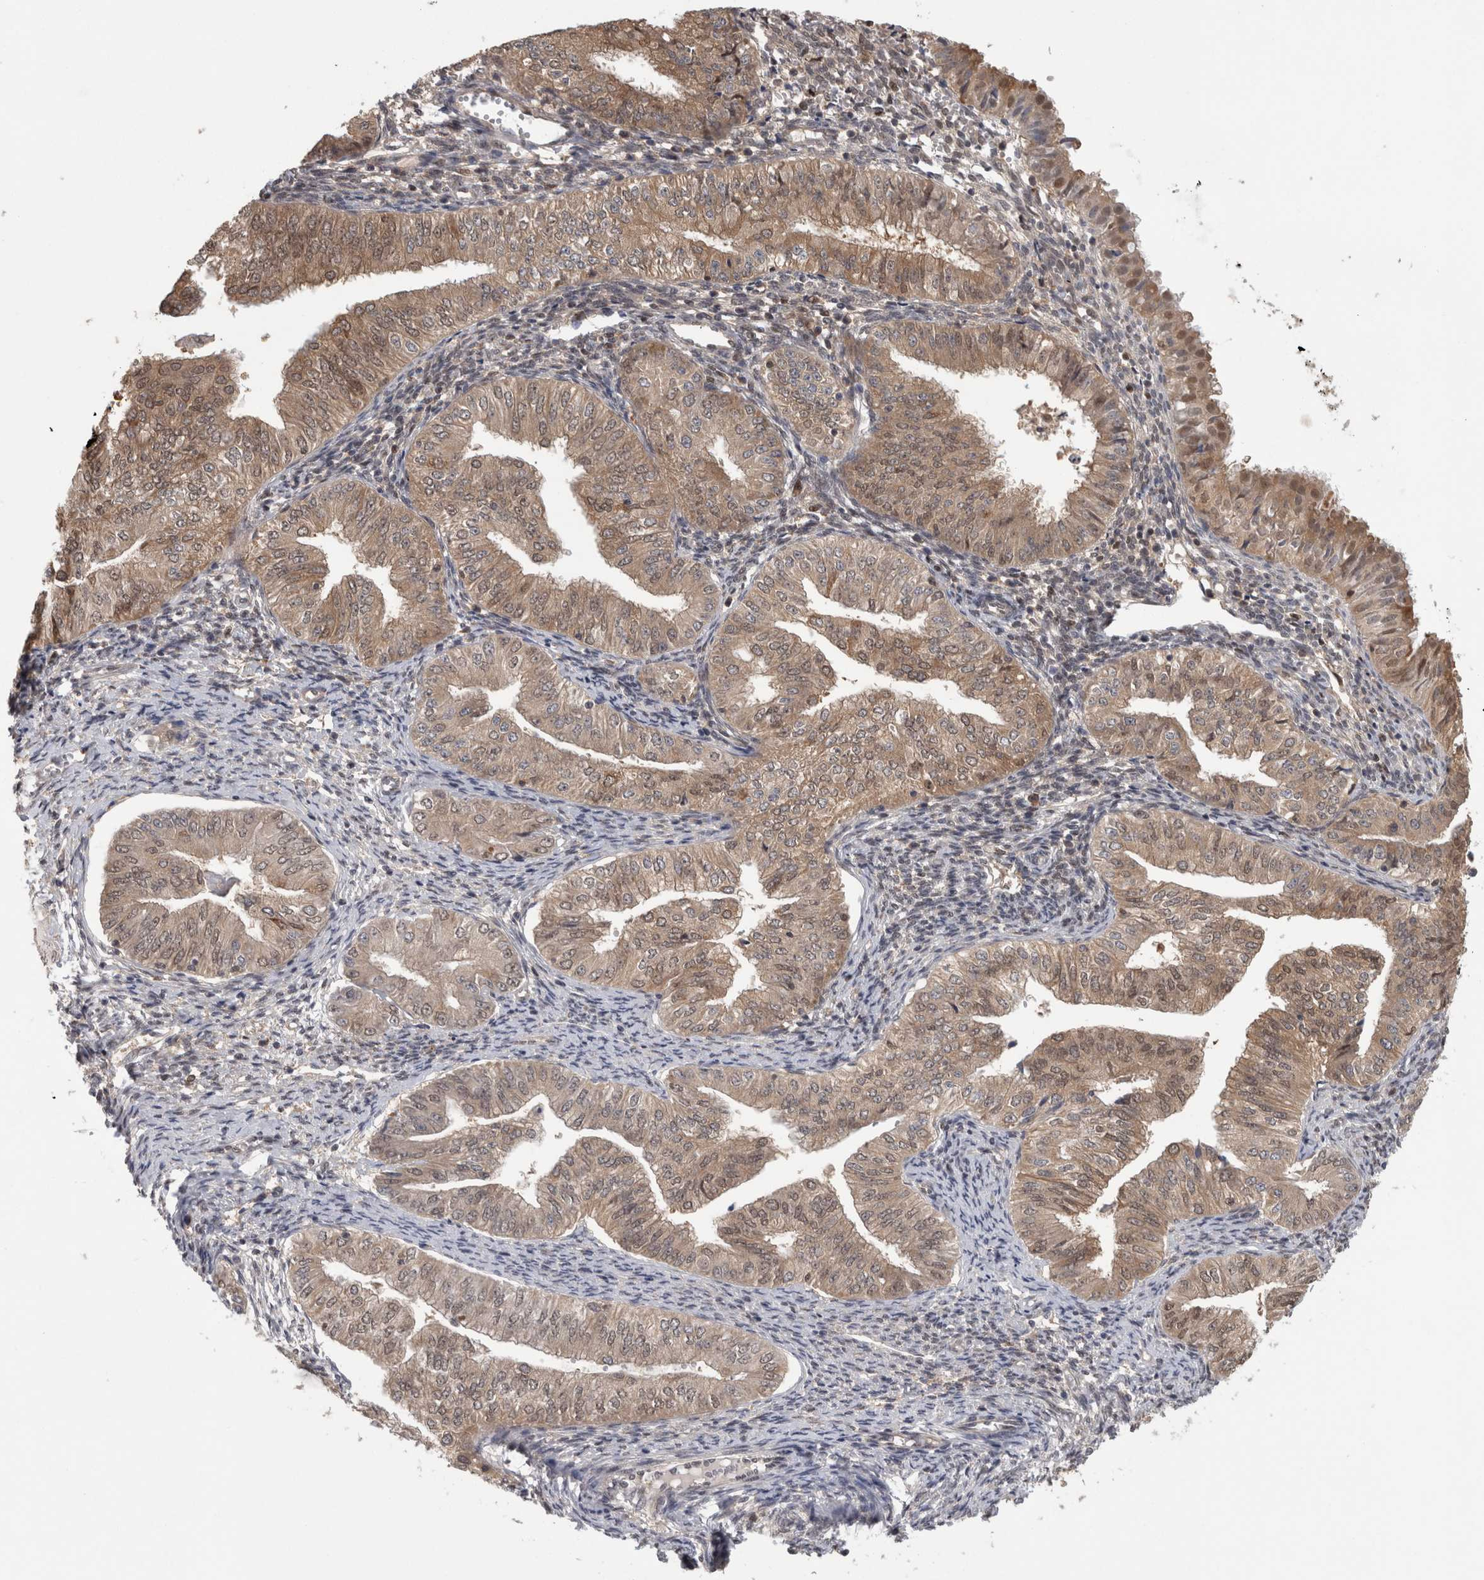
{"staining": {"intensity": "moderate", "quantity": ">75%", "location": "cytoplasmic/membranous,nuclear"}, "tissue": "endometrial cancer", "cell_type": "Tumor cells", "image_type": "cancer", "snomed": [{"axis": "morphology", "description": "Normal tissue, NOS"}, {"axis": "morphology", "description": "Adenocarcinoma, NOS"}, {"axis": "topography", "description": "Endometrium"}], "caption": "There is medium levels of moderate cytoplasmic/membranous and nuclear expression in tumor cells of endometrial adenocarcinoma, as demonstrated by immunohistochemical staining (brown color).", "gene": "PIGP", "patient": {"sex": "female", "age": 53}}